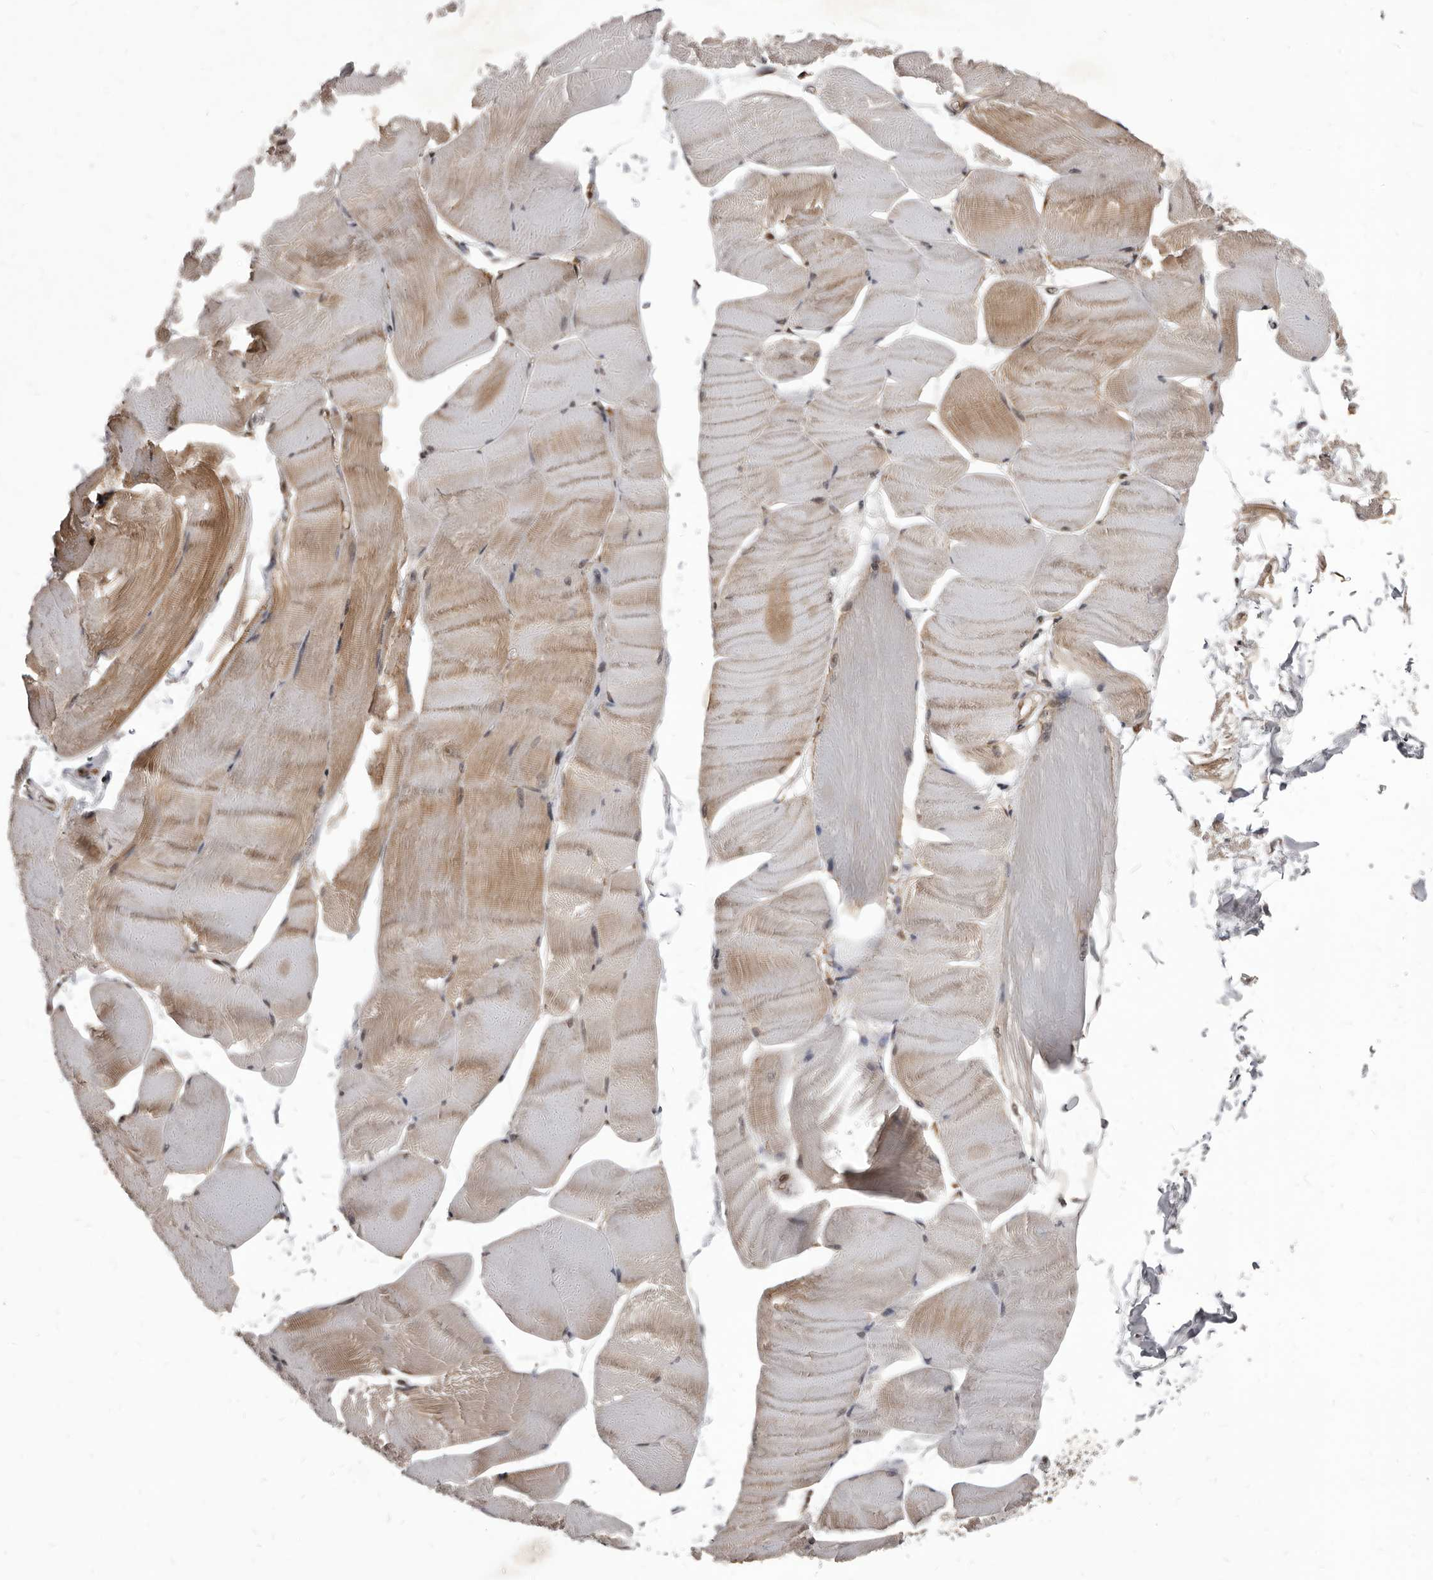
{"staining": {"intensity": "moderate", "quantity": "25%-75%", "location": "cytoplasmic/membranous,nuclear"}, "tissue": "skeletal muscle", "cell_type": "Myocytes", "image_type": "normal", "snomed": [{"axis": "morphology", "description": "Normal tissue, NOS"}, {"axis": "morphology", "description": "Basal cell carcinoma"}, {"axis": "topography", "description": "Skeletal muscle"}], "caption": "A histopathology image showing moderate cytoplasmic/membranous,nuclear positivity in approximately 25%-75% of myocytes in normal skeletal muscle, as visualized by brown immunohistochemical staining.", "gene": "ADAMTS20", "patient": {"sex": "female", "age": 64}}